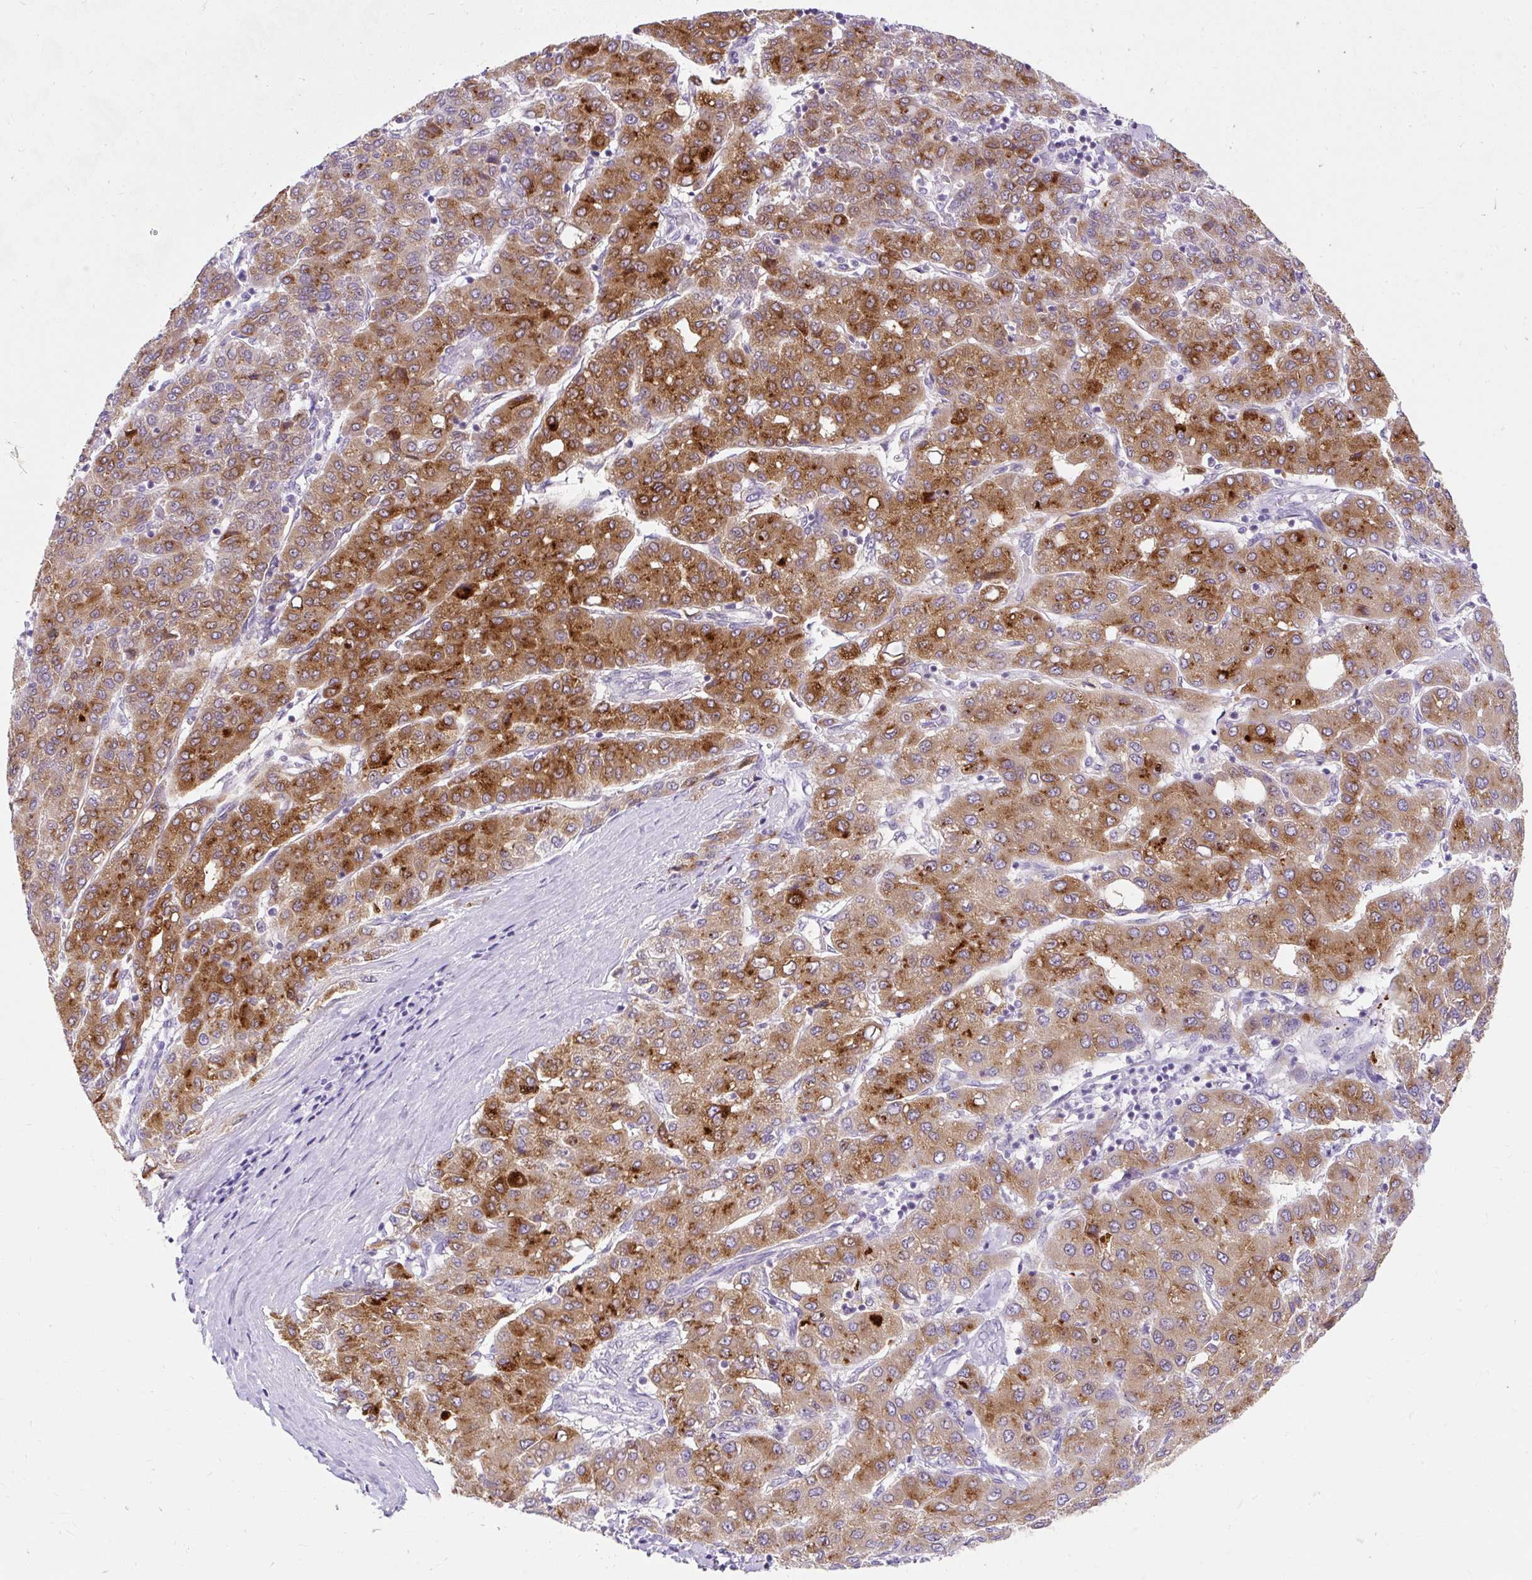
{"staining": {"intensity": "moderate", "quantity": ">75%", "location": "cytoplasmic/membranous"}, "tissue": "liver cancer", "cell_type": "Tumor cells", "image_type": "cancer", "snomed": [{"axis": "morphology", "description": "Carcinoma, Hepatocellular, NOS"}, {"axis": "topography", "description": "Liver"}], "caption": "This is an image of immunohistochemistry staining of hepatocellular carcinoma (liver), which shows moderate staining in the cytoplasmic/membranous of tumor cells.", "gene": "APOC4-APOC2", "patient": {"sex": "male", "age": 65}}